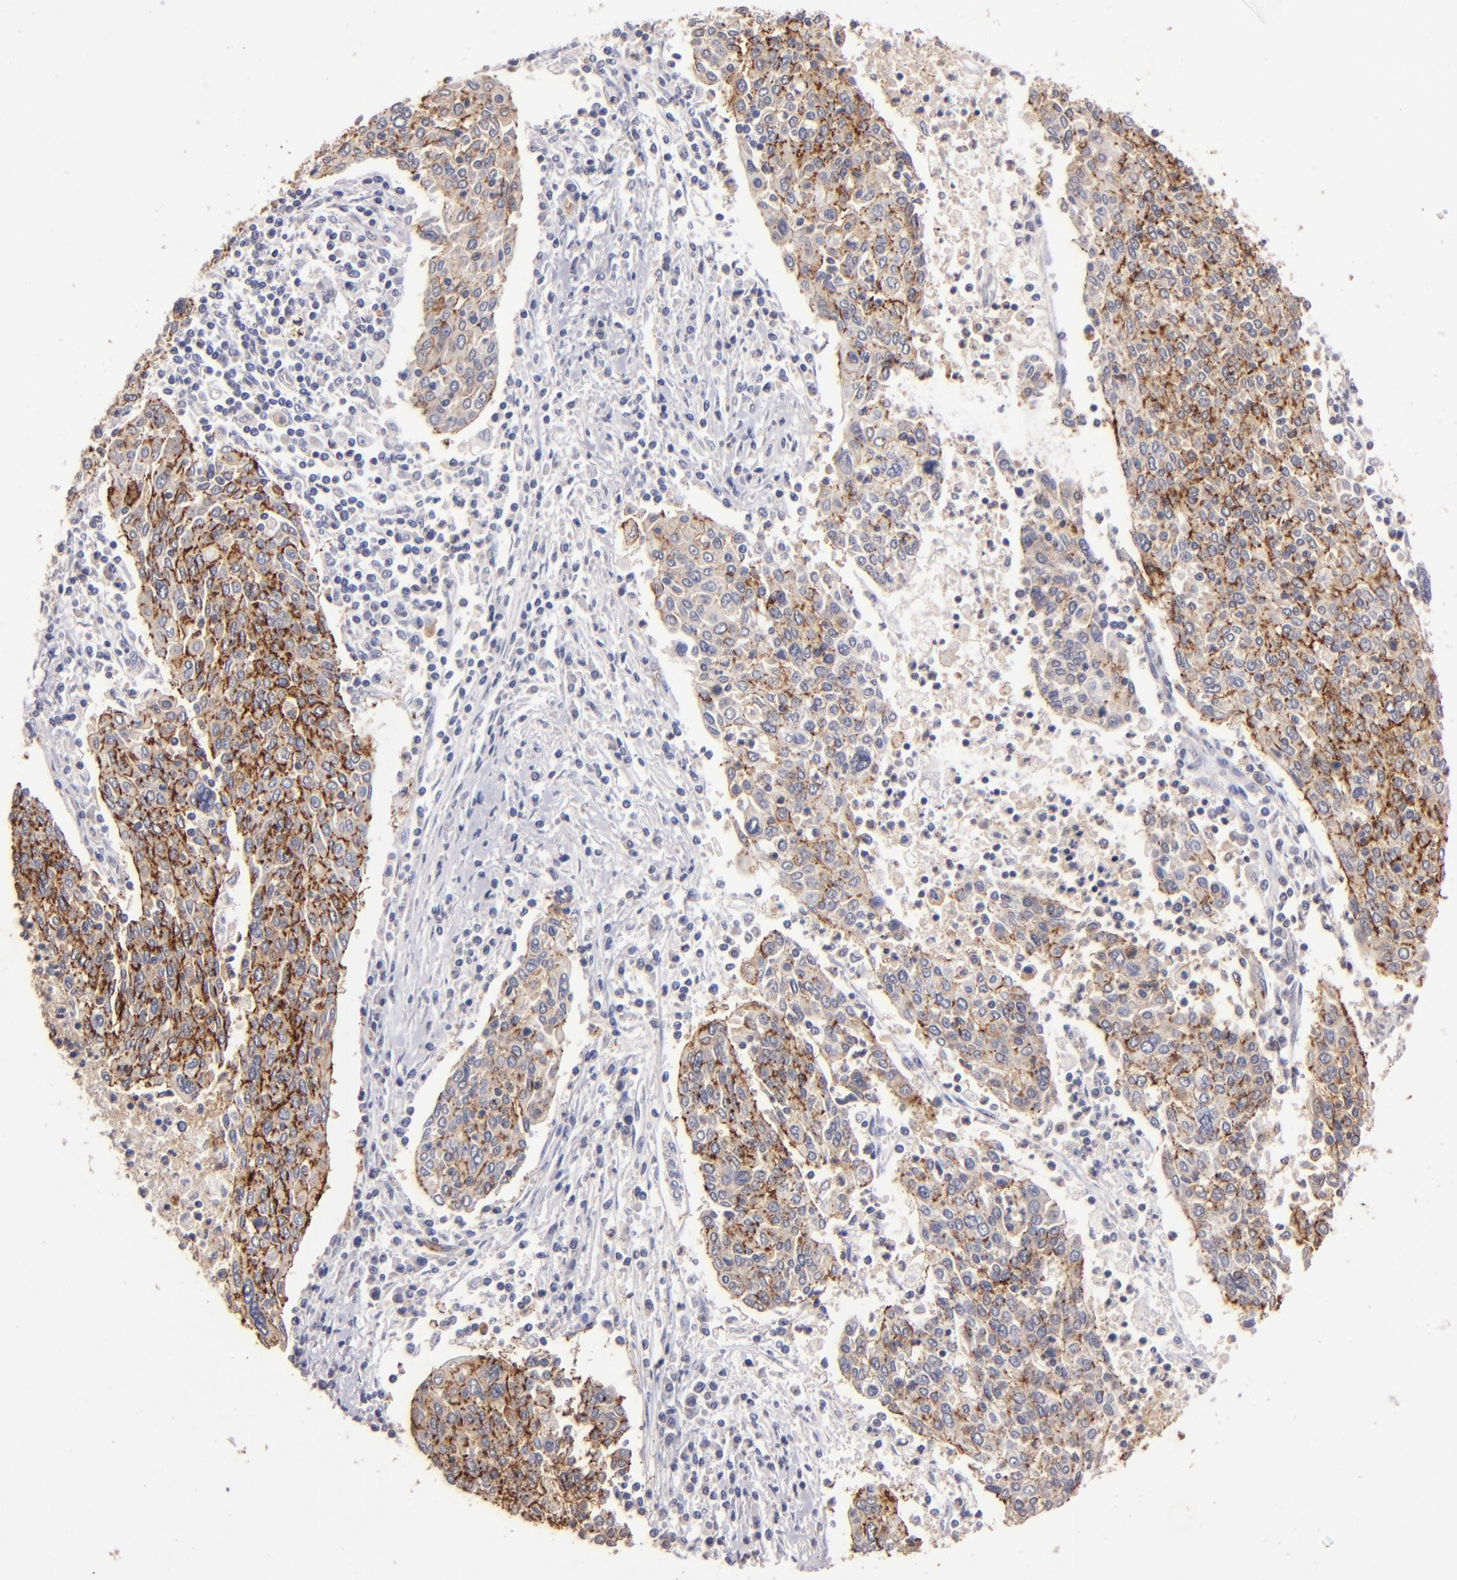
{"staining": {"intensity": "moderate", "quantity": "25%-75%", "location": "cytoplasmic/membranous"}, "tissue": "cervical cancer", "cell_type": "Tumor cells", "image_type": "cancer", "snomed": [{"axis": "morphology", "description": "Squamous cell carcinoma, NOS"}, {"axis": "topography", "description": "Cervix"}], "caption": "Tumor cells show medium levels of moderate cytoplasmic/membranous staining in approximately 25%-75% of cells in cervical squamous cell carcinoma.", "gene": "CLDN5", "patient": {"sex": "female", "age": 40}}